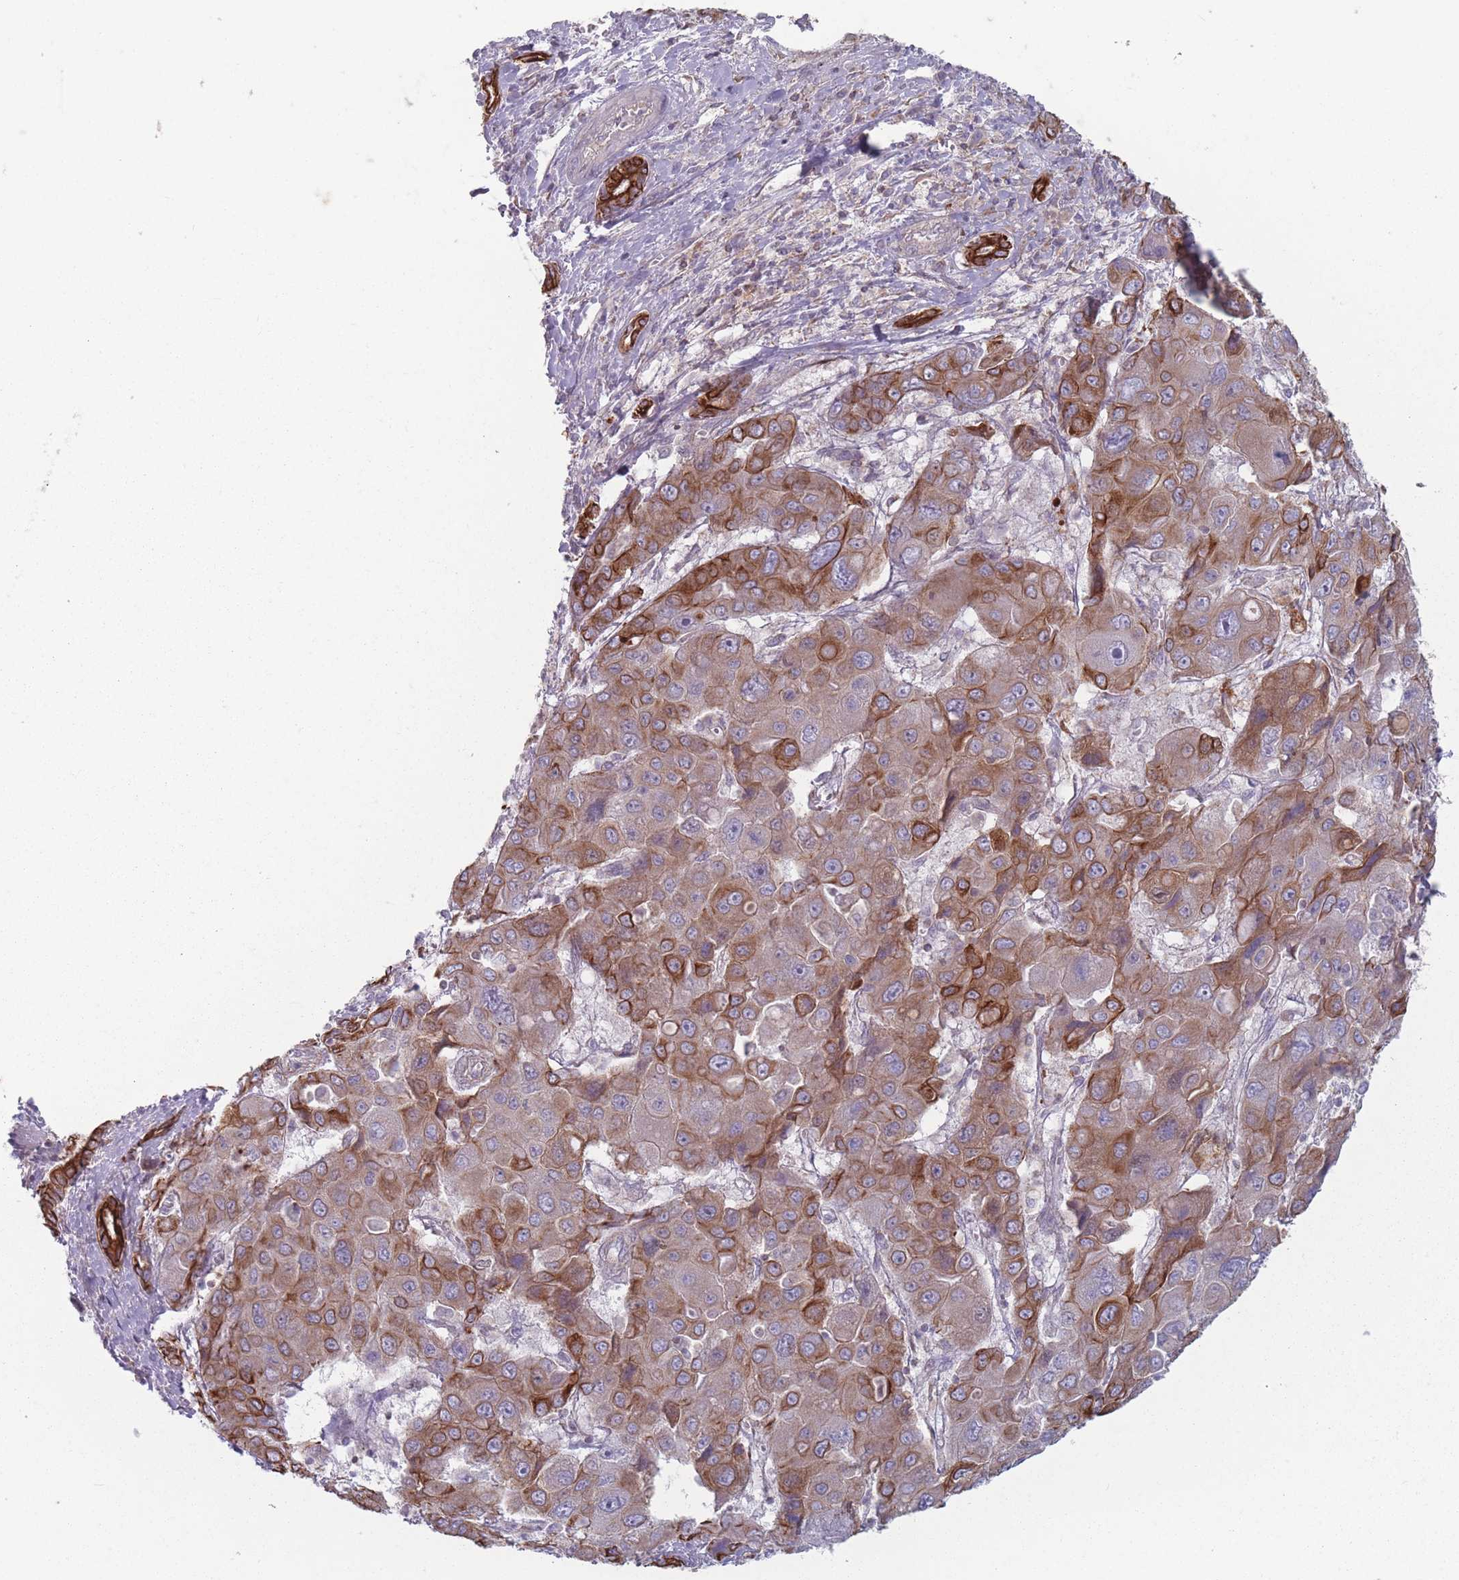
{"staining": {"intensity": "strong", "quantity": "25%-75%", "location": "cytoplasmic/membranous"}, "tissue": "liver cancer", "cell_type": "Tumor cells", "image_type": "cancer", "snomed": [{"axis": "morphology", "description": "Cholangiocarcinoma"}, {"axis": "topography", "description": "Liver"}], "caption": "Protein analysis of liver cholangiocarcinoma tissue demonstrates strong cytoplasmic/membranous staining in about 25%-75% of tumor cells.", "gene": "HSBP1L1", "patient": {"sex": "male", "age": 67}}